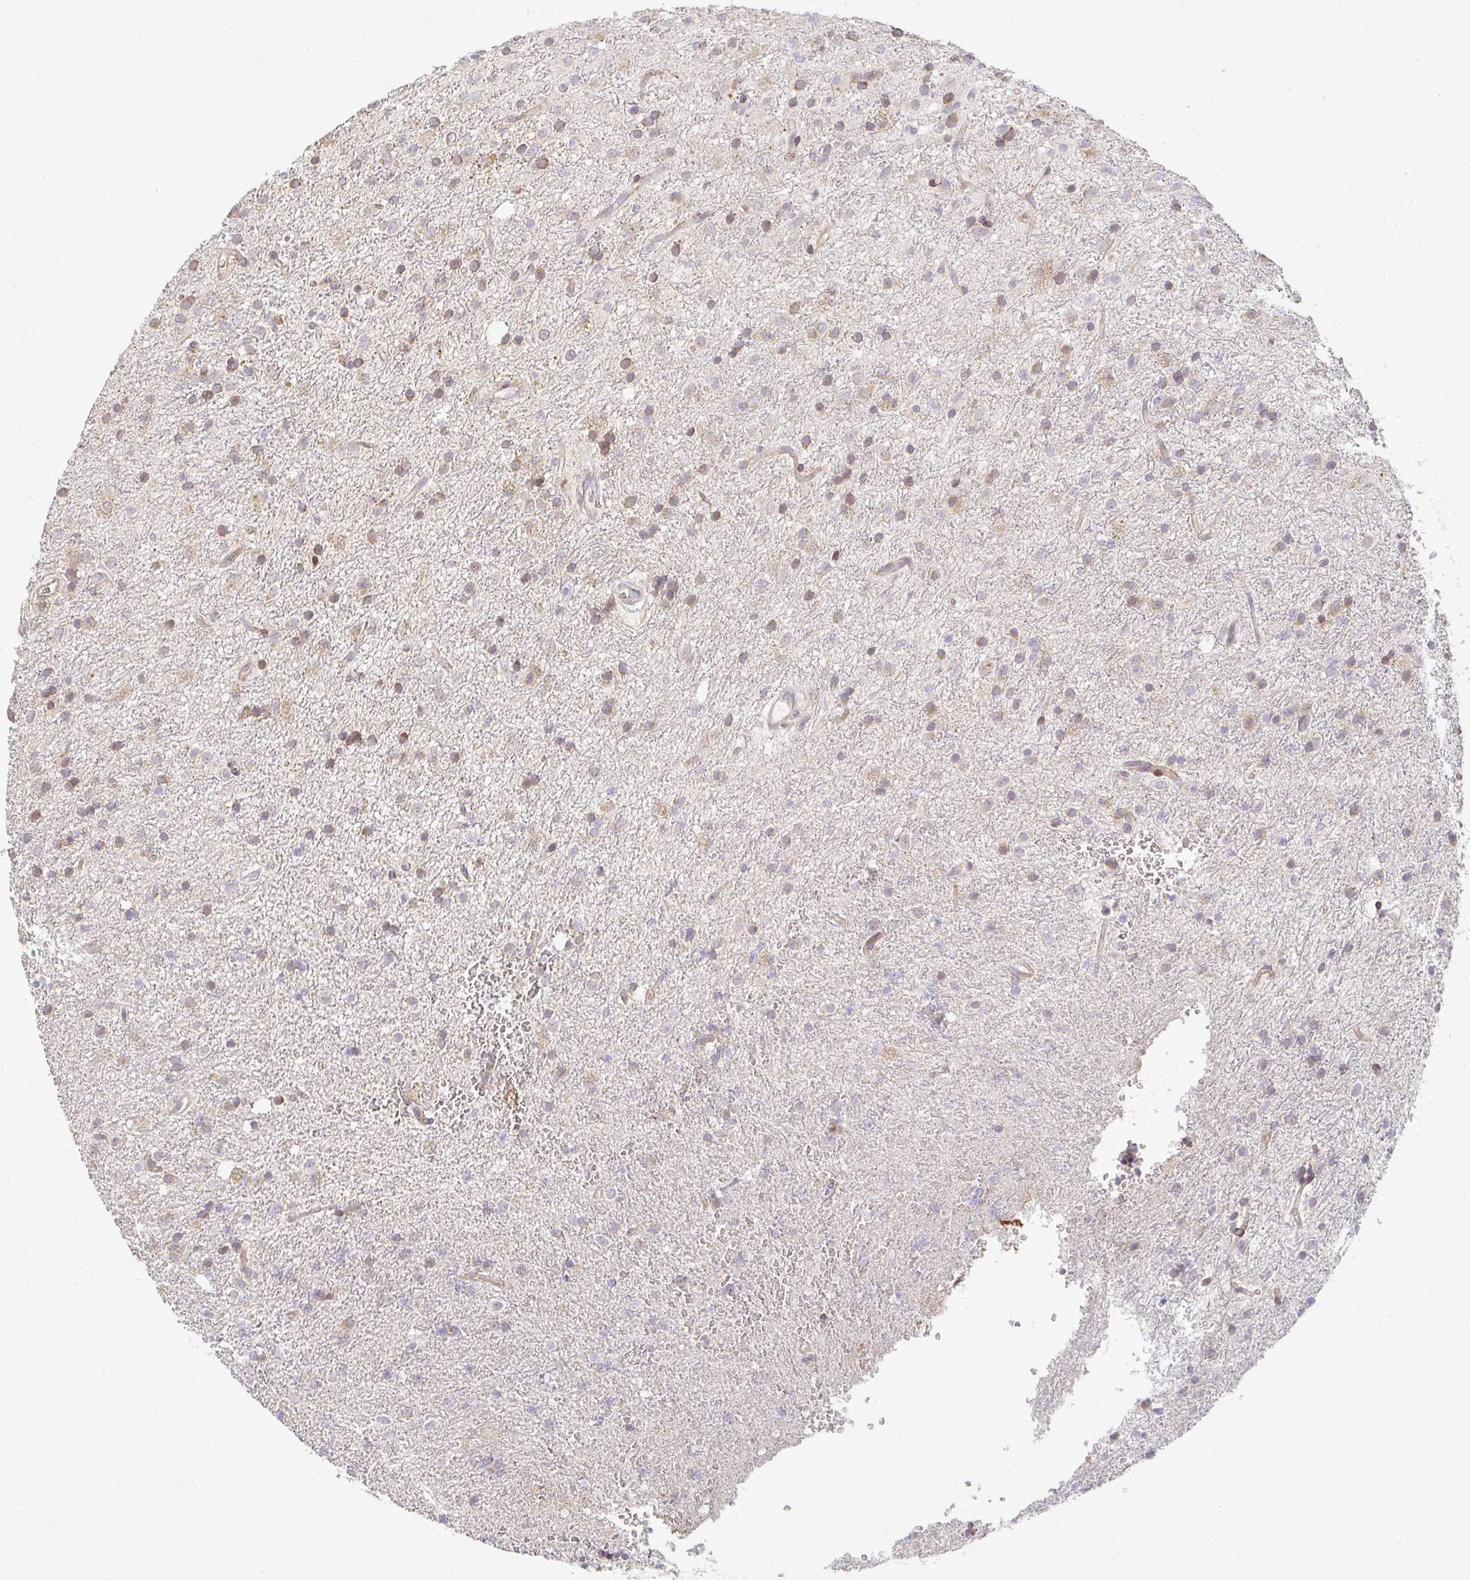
{"staining": {"intensity": "weak", "quantity": "<25%", "location": "cytoplasmic/membranous"}, "tissue": "glioma", "cell_type": "Tumor cells", "image_type": "cancer", "snomed": [{"axis": "morphology", "description": "Glioma, malignant, Low grade"}, {"axis": "topography", "description": "Brain"}], "caption": "Tumor cells show no significant protein staining in glioma.", "gene": "CAST", "patient": {"sex": "female", "age": 33}}